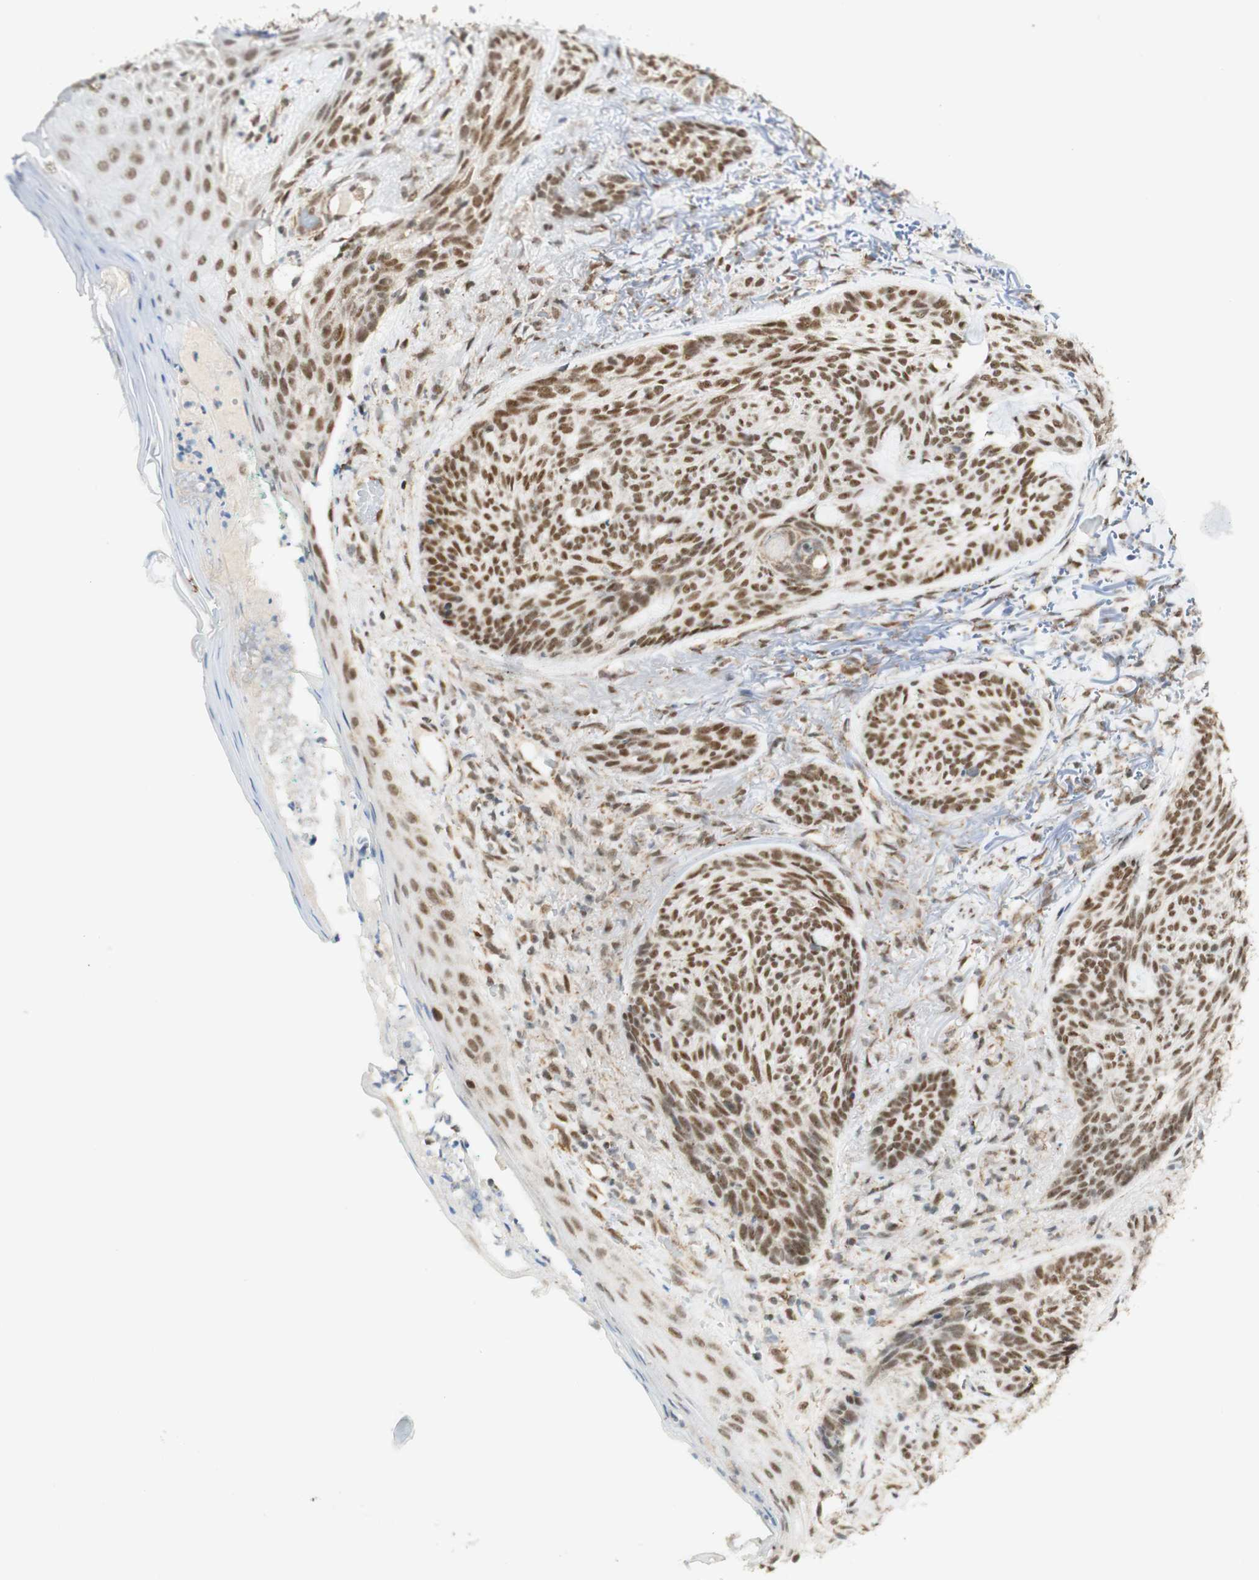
{"staining": {"intensity": "moderate", "quantity": ">75%", "location": "nuclear"}, "tissue": "skin cancer", "cell_type": "Tumor cells", "image_type": "cancer", "snomed": [{"axis": "morphology", "description": "Basal cell carcinoma"}, {"axis": "topography", "description": "Skin"}], "caption": "Protein expression by immunohistochemistry (IHC) shows moderate nuclear expression in approximately >75% of tumor cells in skin cancer.", "gene": "ZNF782", "patient": {"sex": "male", "age": 43}}